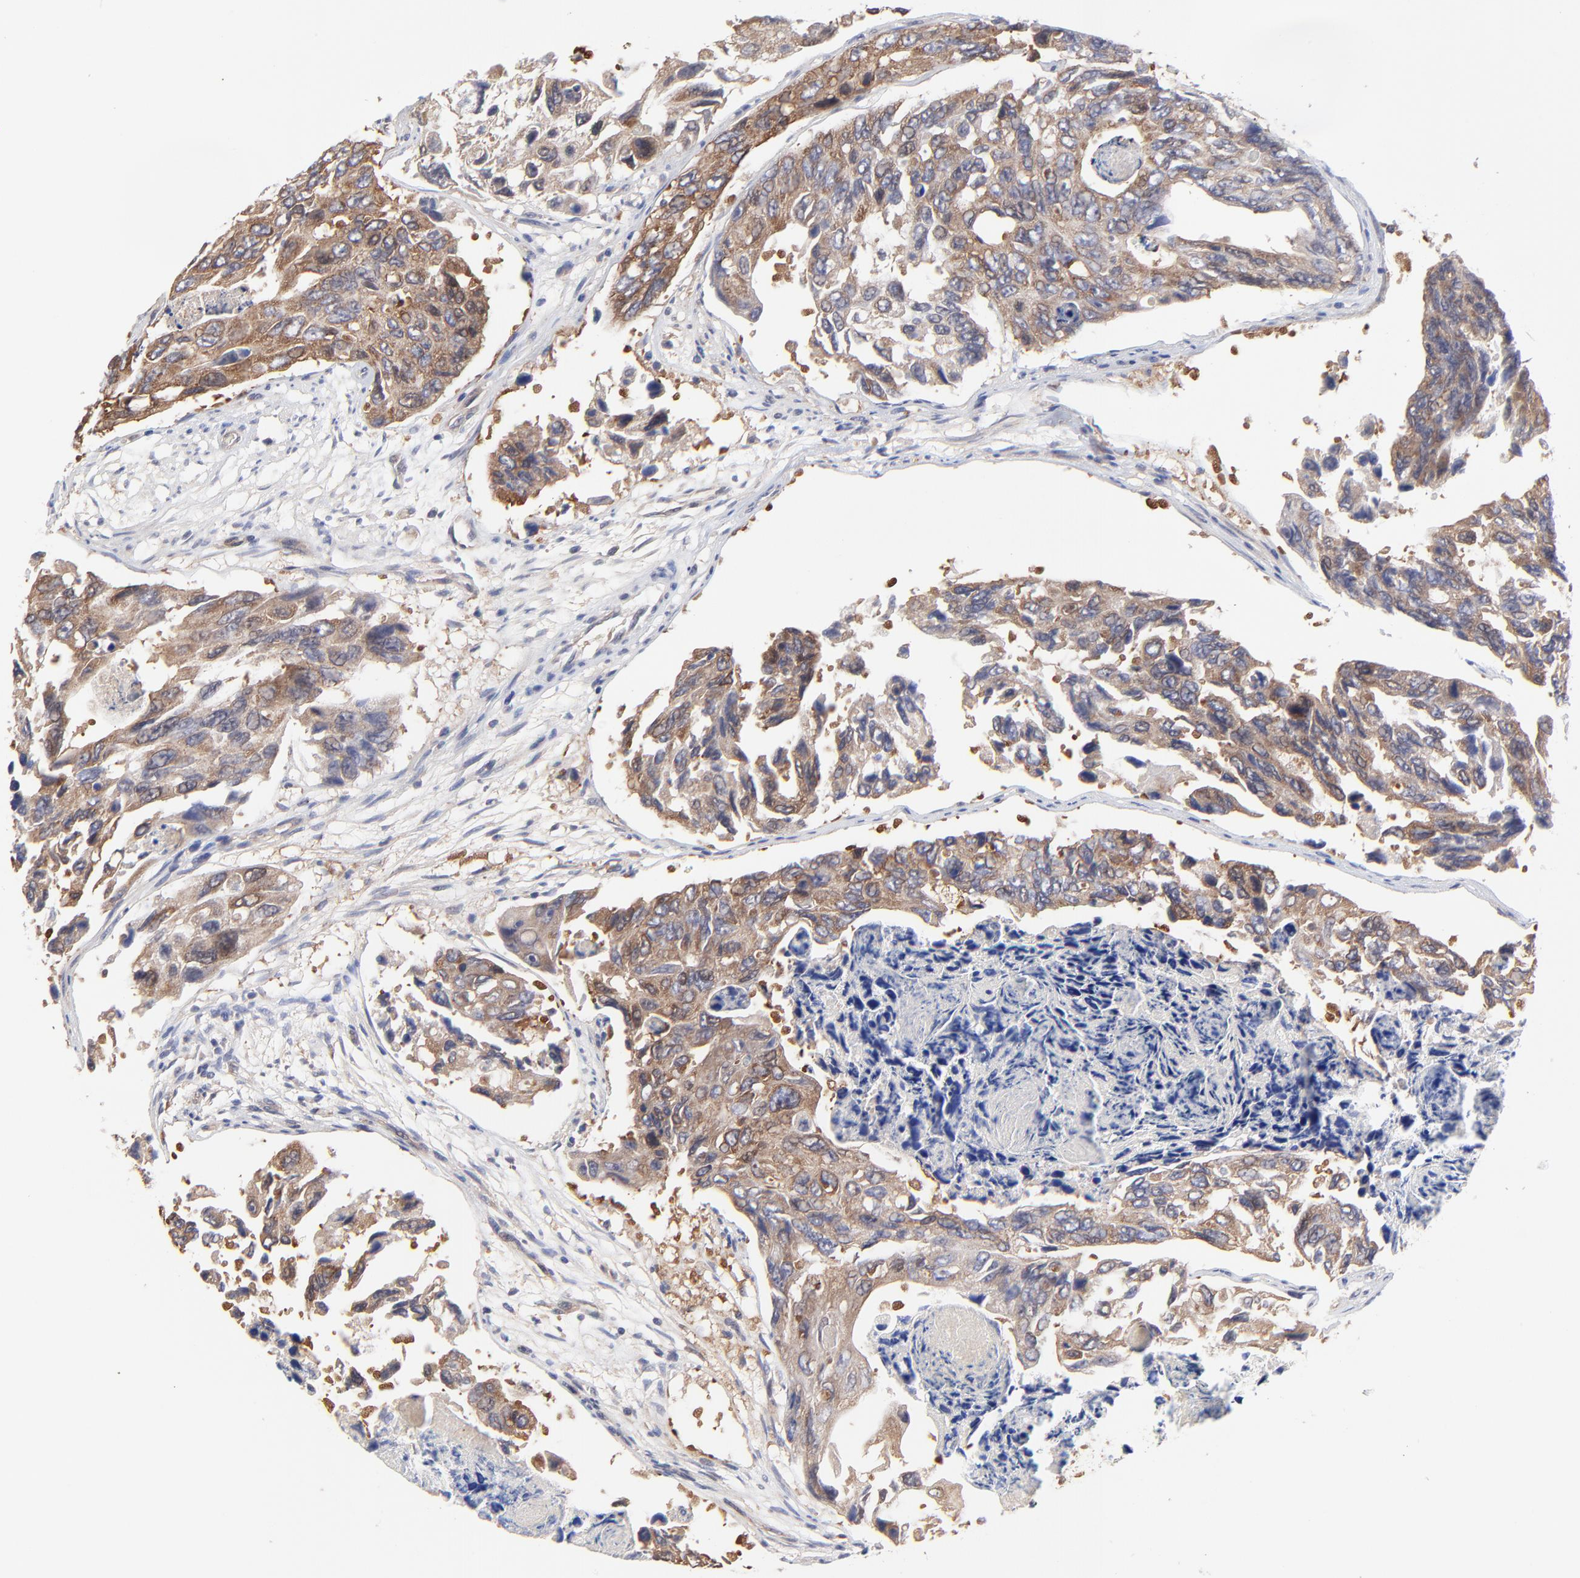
{"staining": {"intensity": "moderate", "quantity": ">75%", "location": "cytoplasmic/membranous"}, "tissue": "colorectal cancer", "cell_type": "Tumor cells", "image_type": "cancer", "snomed": [{"axis": "morphology", "description": "Adenocarcinoma, NOS"}, {"axis": "topography", "description": "Colon"}], "caption": "Human colorectal cancer (adenocarcinoma) stained with a brown dye exhibits moderate cytoplasmic/membranous positive expression in approximately >75% of tumor cells.", "gene": "GART", "patient": {"sex": "female", "age": 86}}